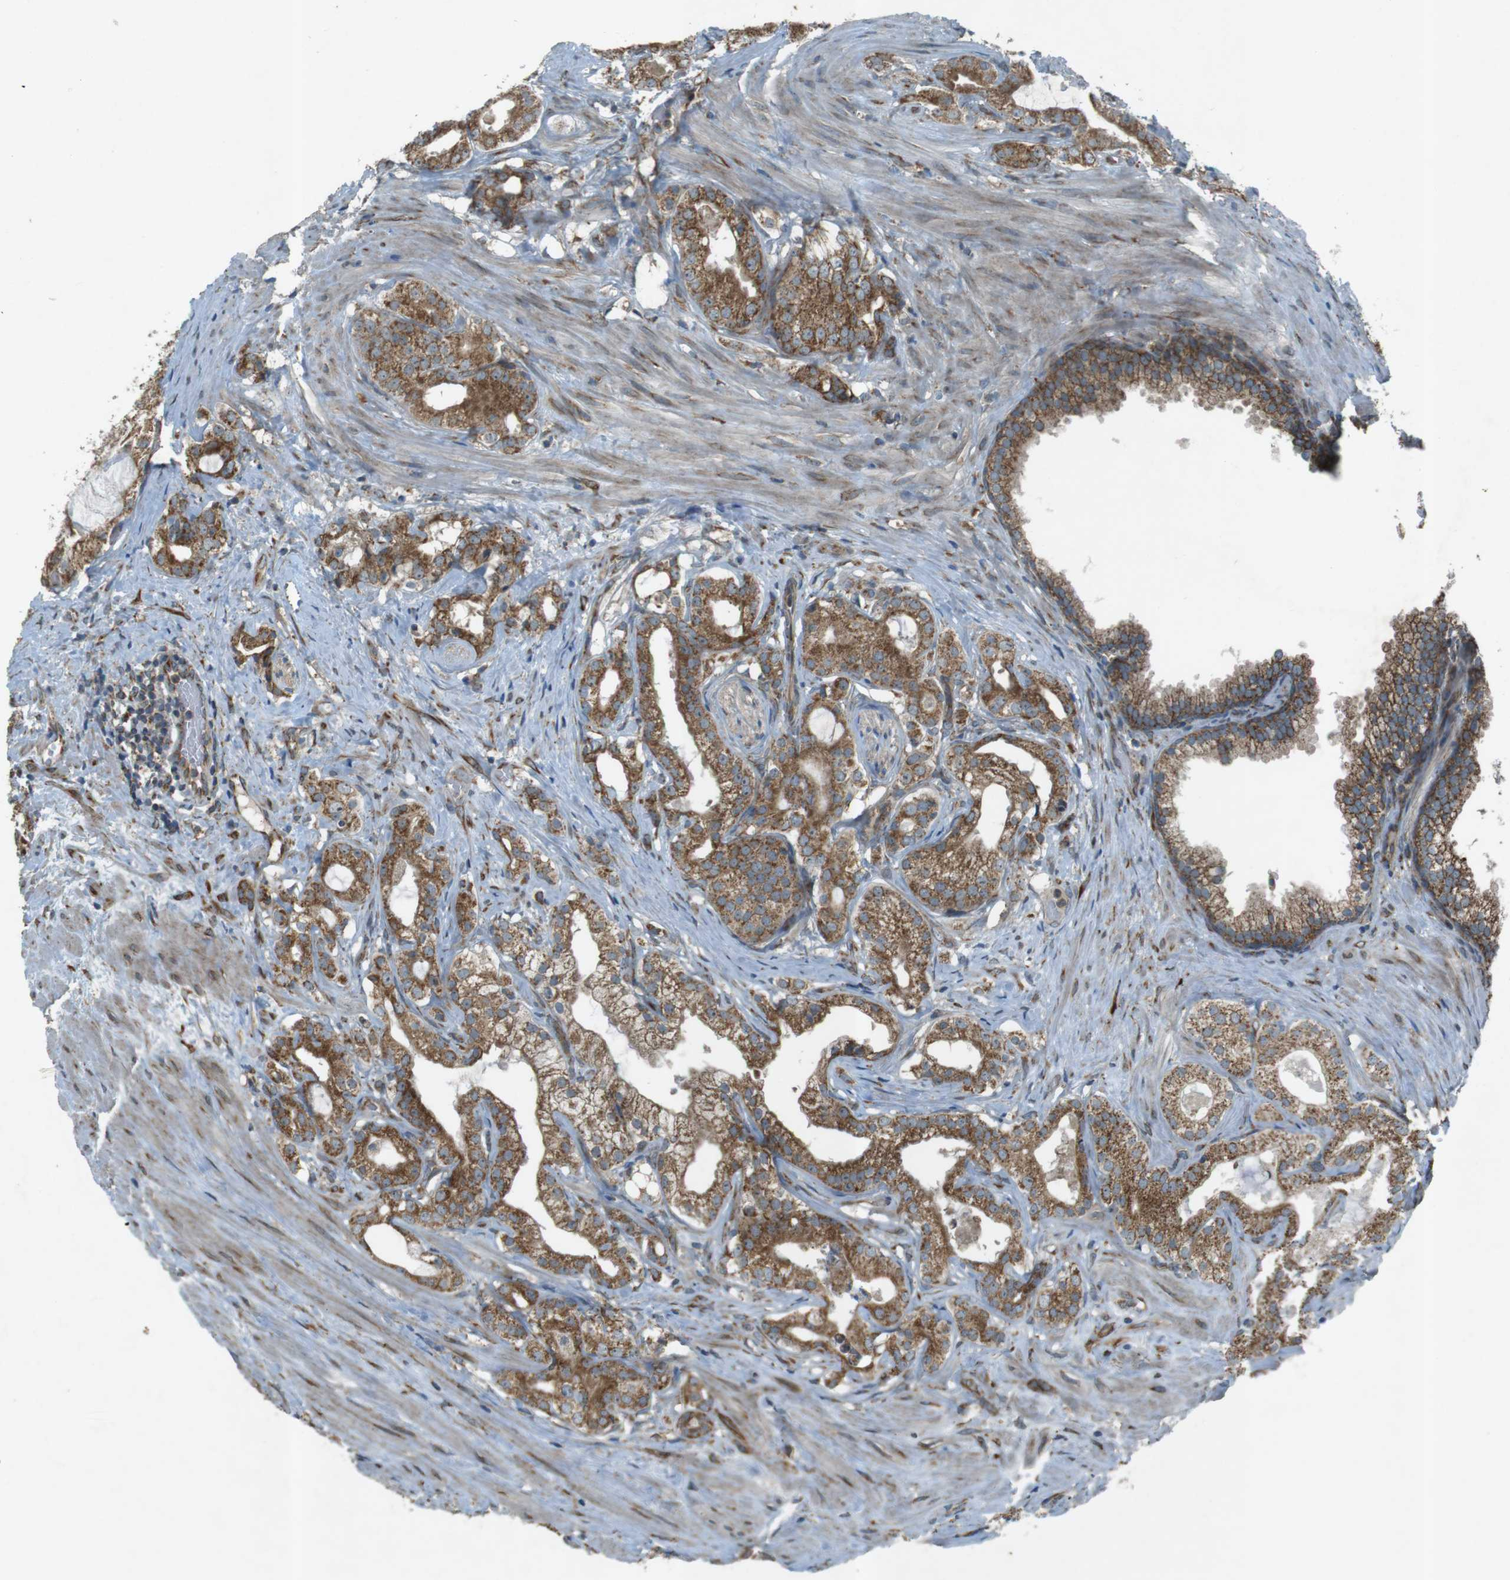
{"staining": {"intensity": "moderate", "quantity": ">75%", "location": "cytoplasmic/membranous"}, "tissue": "prostate cancer", "cell_type": "Tumor cells", "image_type": "cancer", "snomed": [{"axis": "morphology", "description": "Adenocarcinoma, Low grade"}, {"axis": "topography", "description": "Prostate"}], "caption": "A medium amount of moderate cytoplasmic/membranous positivity is seen in approximately >75% of tumor cells in prostate cancer (adenocarcinoma (low-grade)) tissue.", "gene": "SLC41A1", "patient": {"sex": "male", "age": 59}}